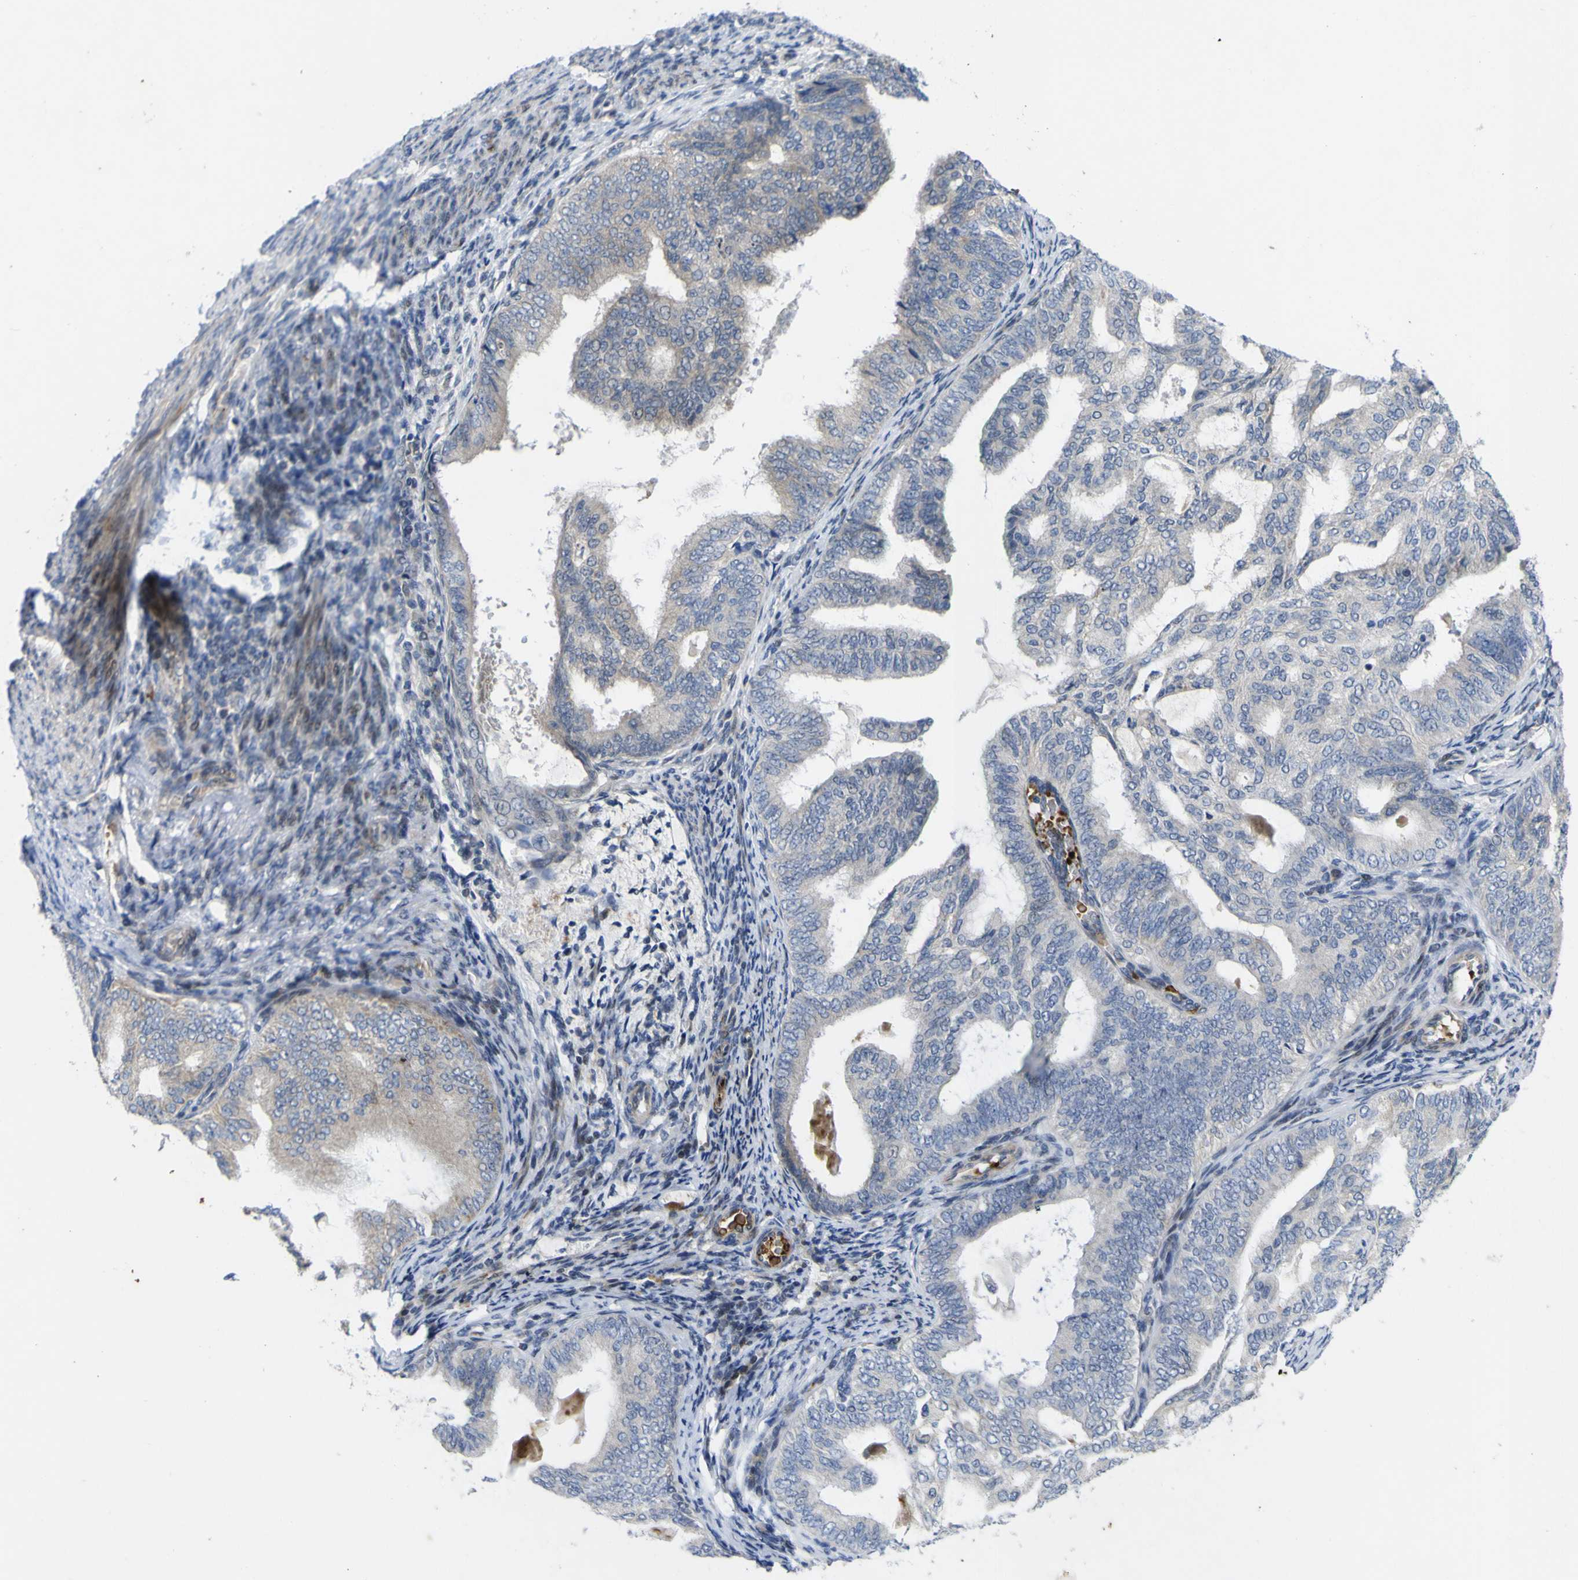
{"staining": {"intensity": "weak", "quantity": ">75%", "location": "cytoplasmic/membranous"}, "tissue": "endometrial cancer", "cell_type": "Tumor cells", "image_type": "cancer", "snomed": [{"axis": "morphology", "description": "Adenocarcinoma, NOS"}, {"axis": "topography", "description": "Endometrium"}], "caption": "Immunohistochemical staining of human adenocarcinoma (endometrial) reveals weak cytoplasmic/membranous protein positivity in approximately >75% of tumor cells.", "gene": "NAV1", "patient": {"sex": "female", "age": 58}}